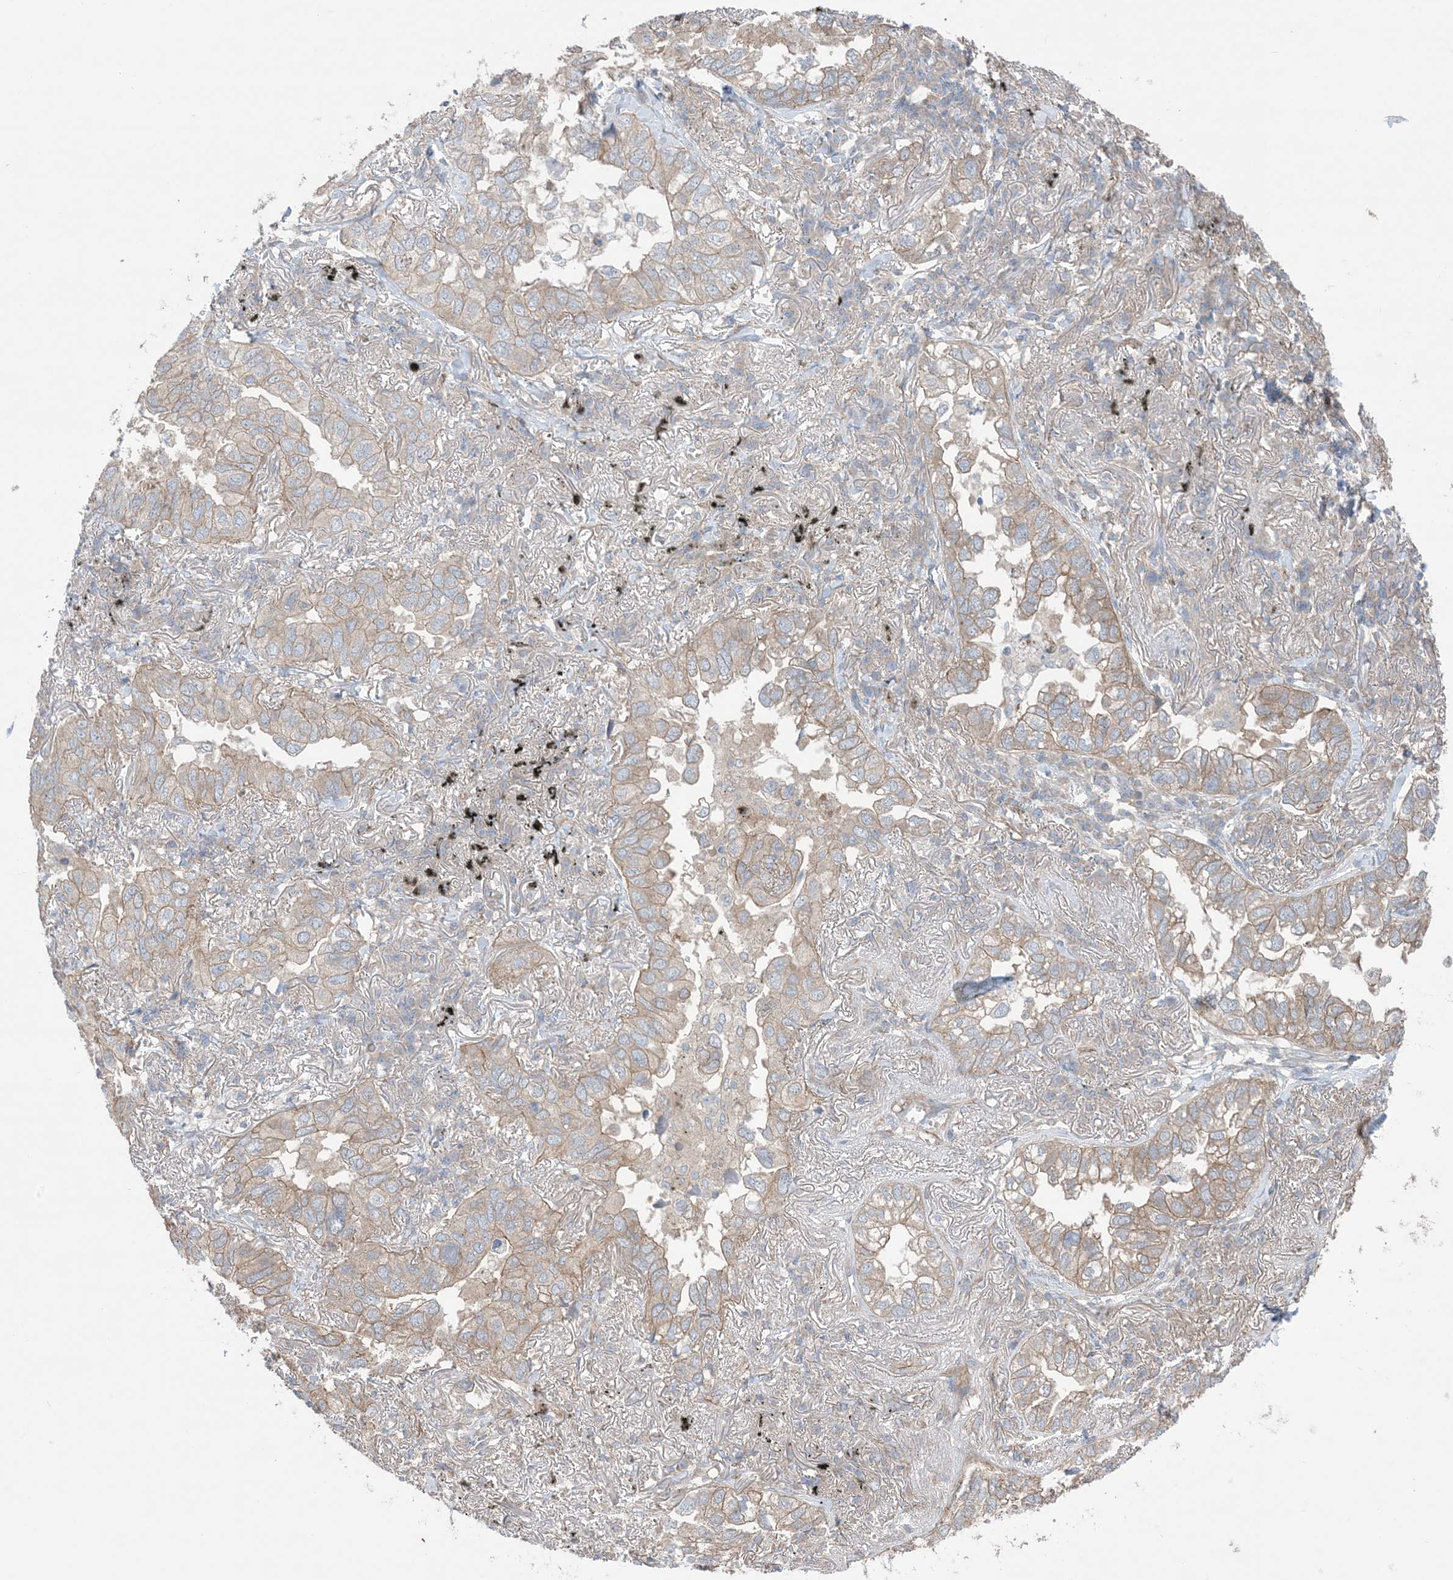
{"staining": {"intensity": "weak", "quantity": "25%-75%", "location": "cytoplasmic/membranous"}, "tissue": "lung cancer", "cell_type": "Tumor cells", "image_type": "cancer", "snomed": [{"axis": "morphology", "description": "Adenocarcinoma, NOS"}, {"axis": "topography", "description": "Lung"}], "caption": "This image shows immunohistochemistry (IHC) staining of human lung cancer, with low weak cytoplasmic/membranous positivity in approximately 25%-75% of tumor cells.", "gene": "CCNY", "patient": {"sex": "male", "age": 65}}